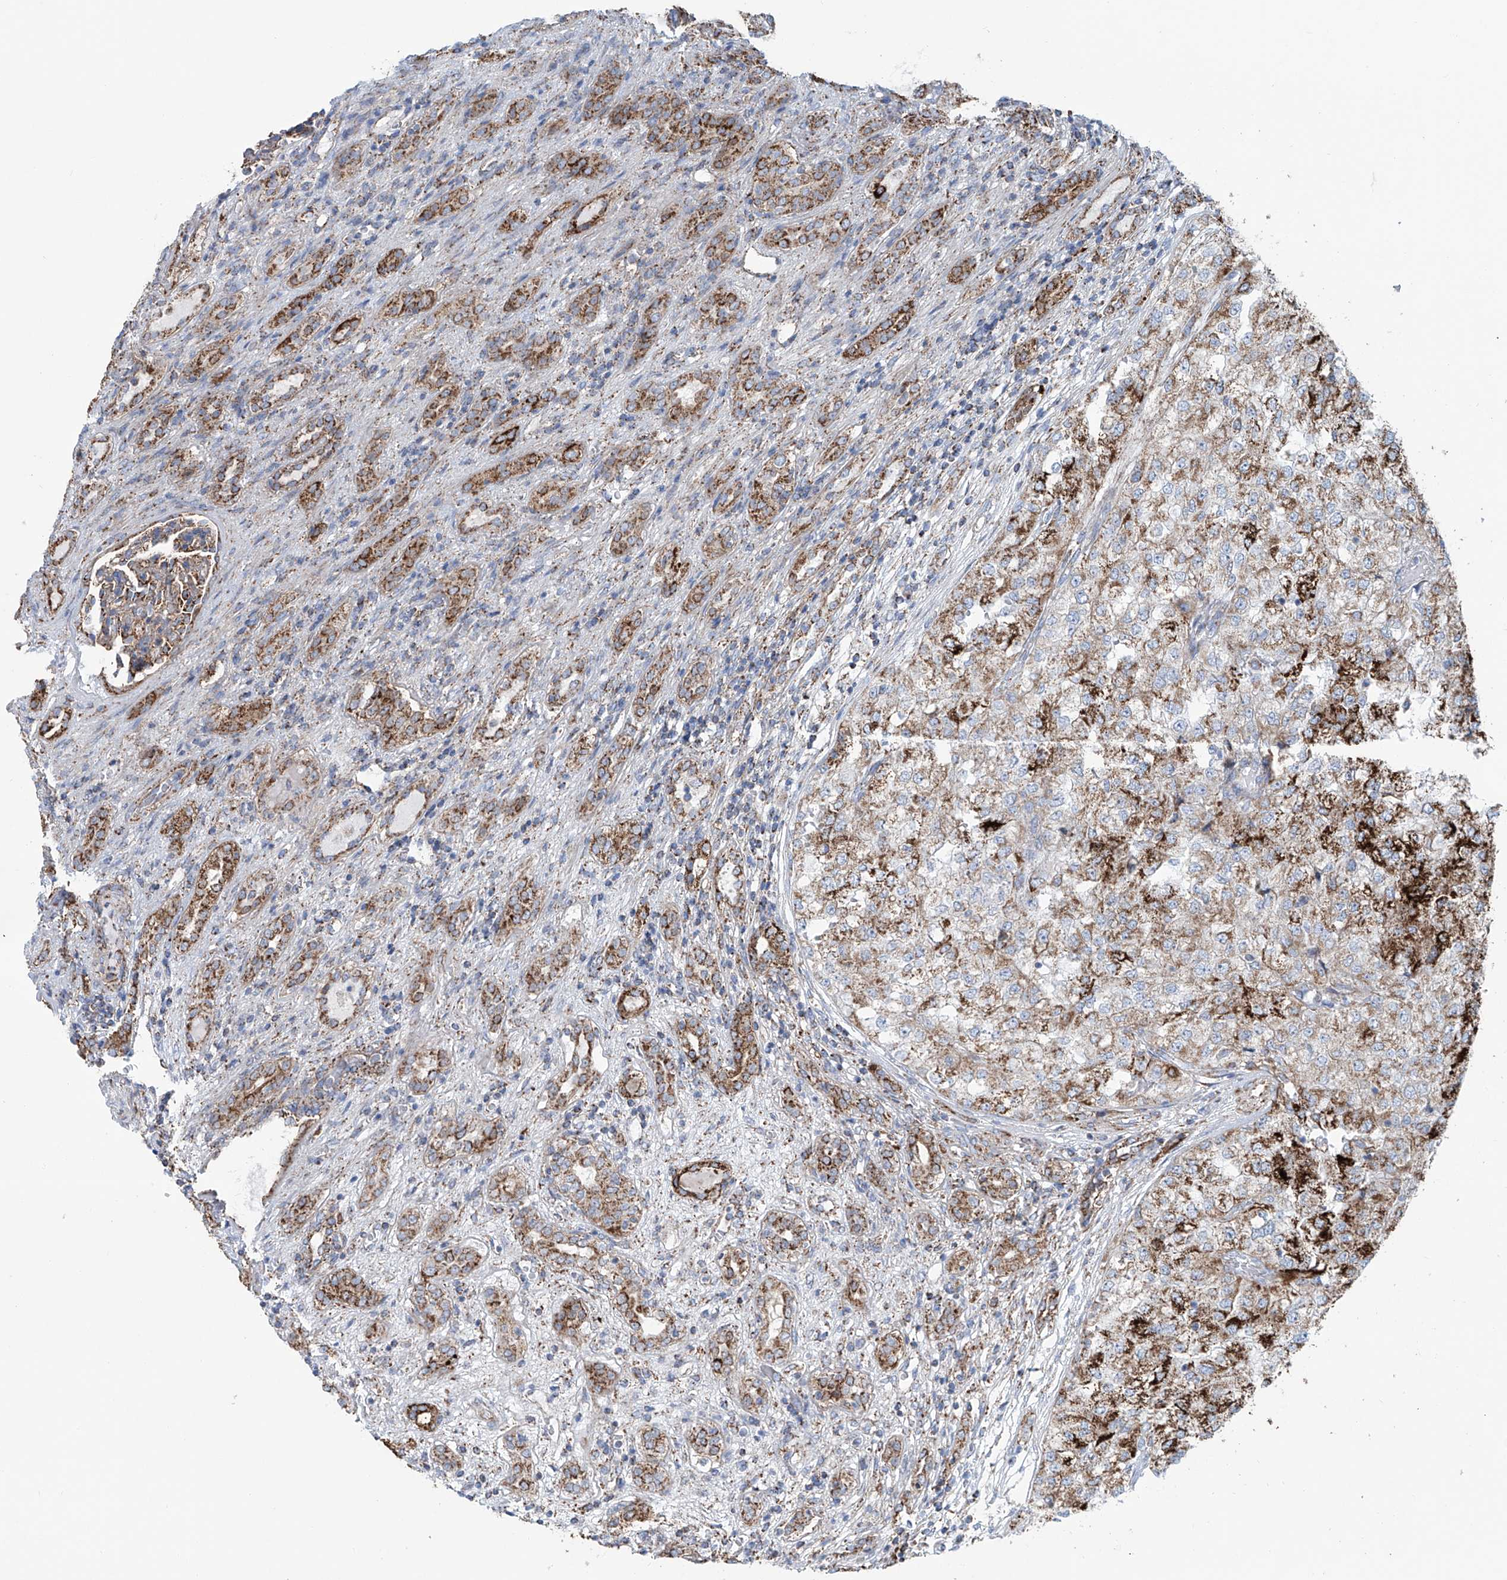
{"staining": {"intensity": "strong", "quantity": "25%-75%", "location": "cytoplasmic/membranous"}, "tissue": "renal cancer", "cell_type": "Tumor cells", "image_type": "cancer", "snomed": [{"axis": "morphology", "description": "Adenocarcinoma, NOS"}, {"axis": "topography", "description": "Kidney"}], "caption": "Renal cancer stained with a protein marker reveals strong staining in tumor cells.", "gene": "ALDH6A1", "patient": {"sex": "female", "age": 54}}